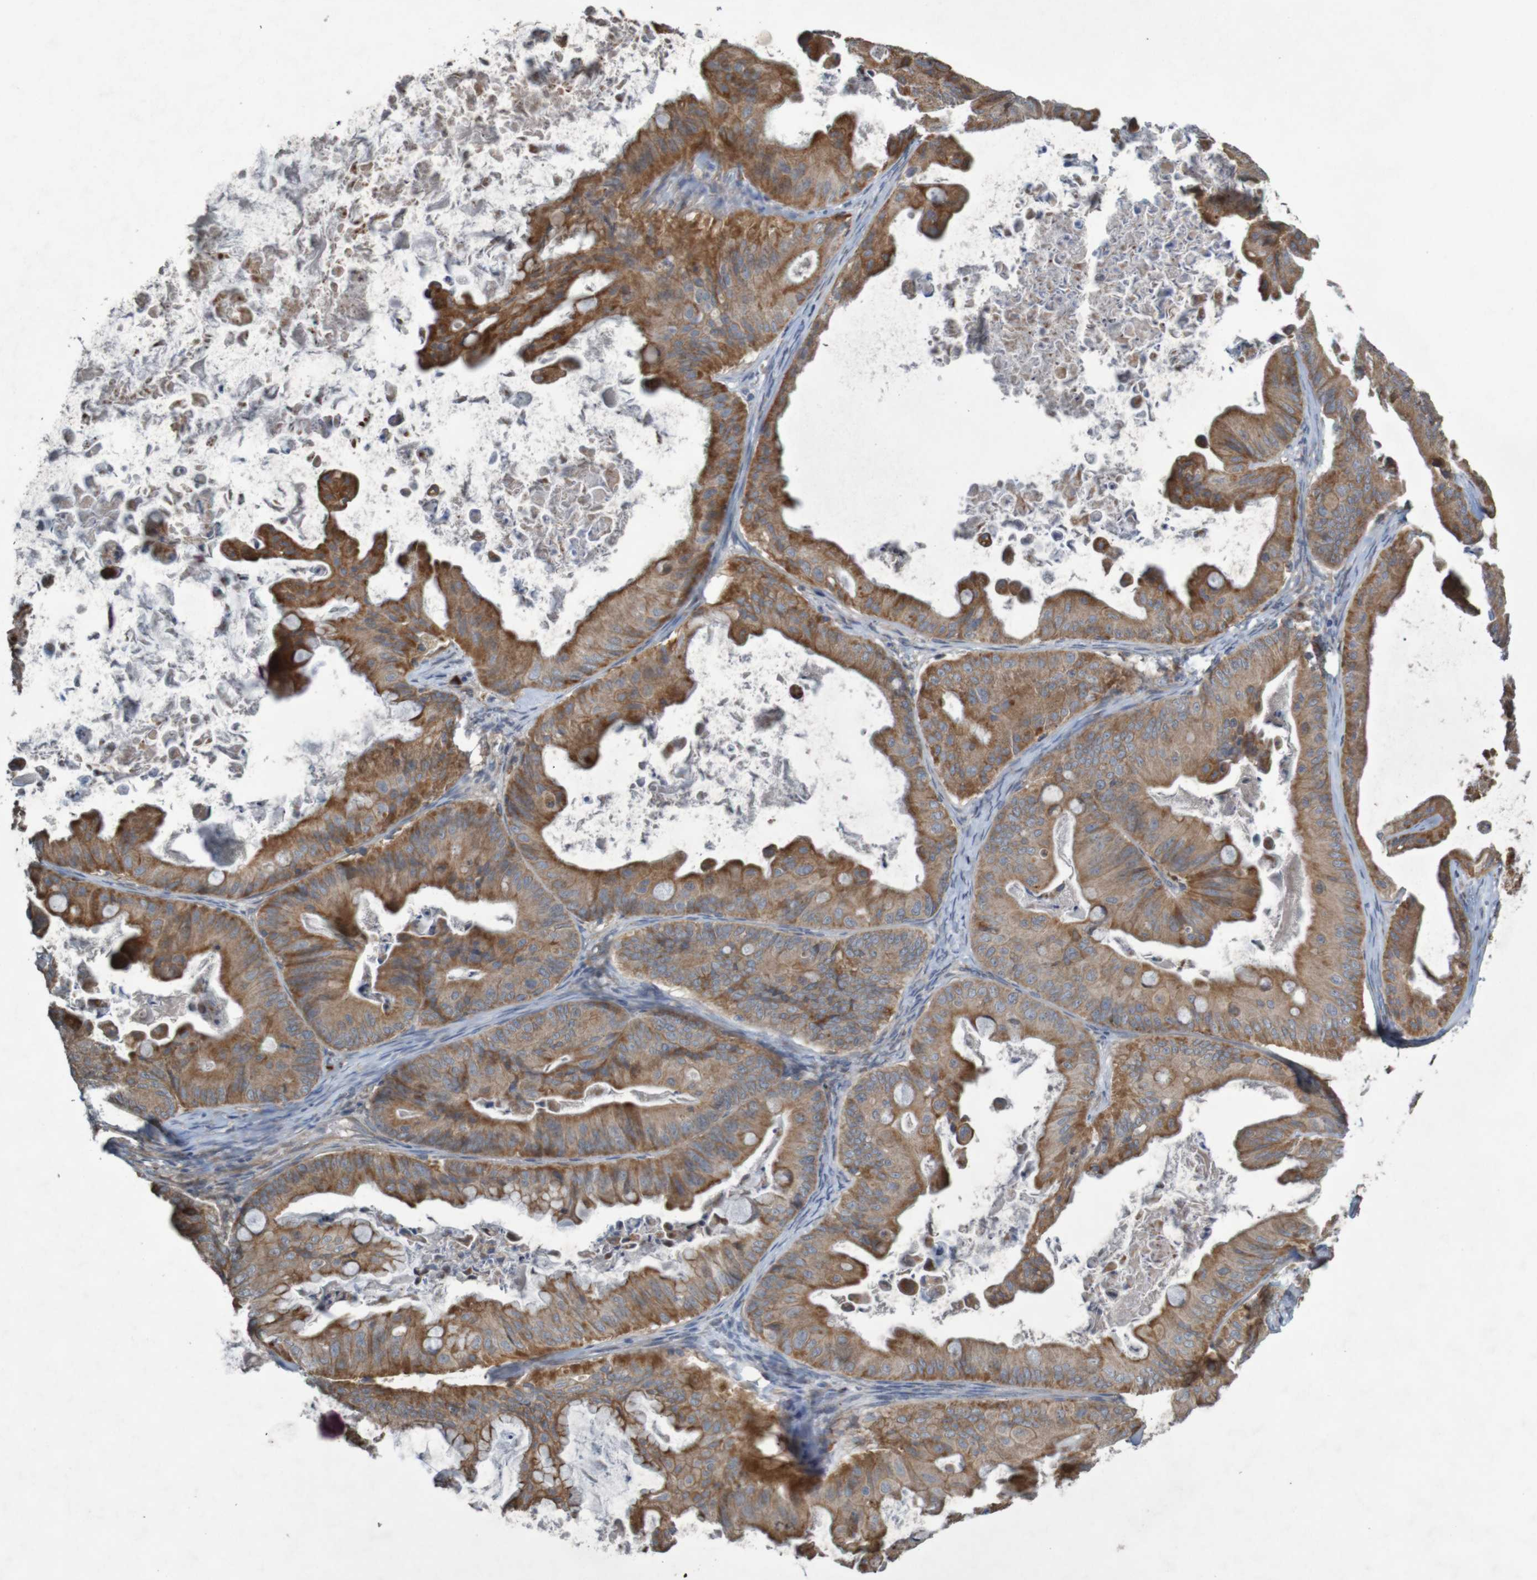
{"staining": {"intensity": "moderate", "quantity": ">75%", "location": "cytoplasmic/membranous"}, "tissue": "ovarian cancer", "cell_type": "Tumor cells", "image_type": "cancer", "snomed": [{"axis": "morphology", "description": "Cystadenocarcinoma, mucinous, NOS"}, {"axis": "topography", "description": "Ovary"}], "caption": "Ovarian cancer (mucinous cystadenocarcinoma) stained for a protein (brown) exhibits moderate cytoplasmic/membranous positive positivity in about >75% of tumor cells.", "gene": "B3GAT2", "patient": {"sex": "female", "age": 37}}